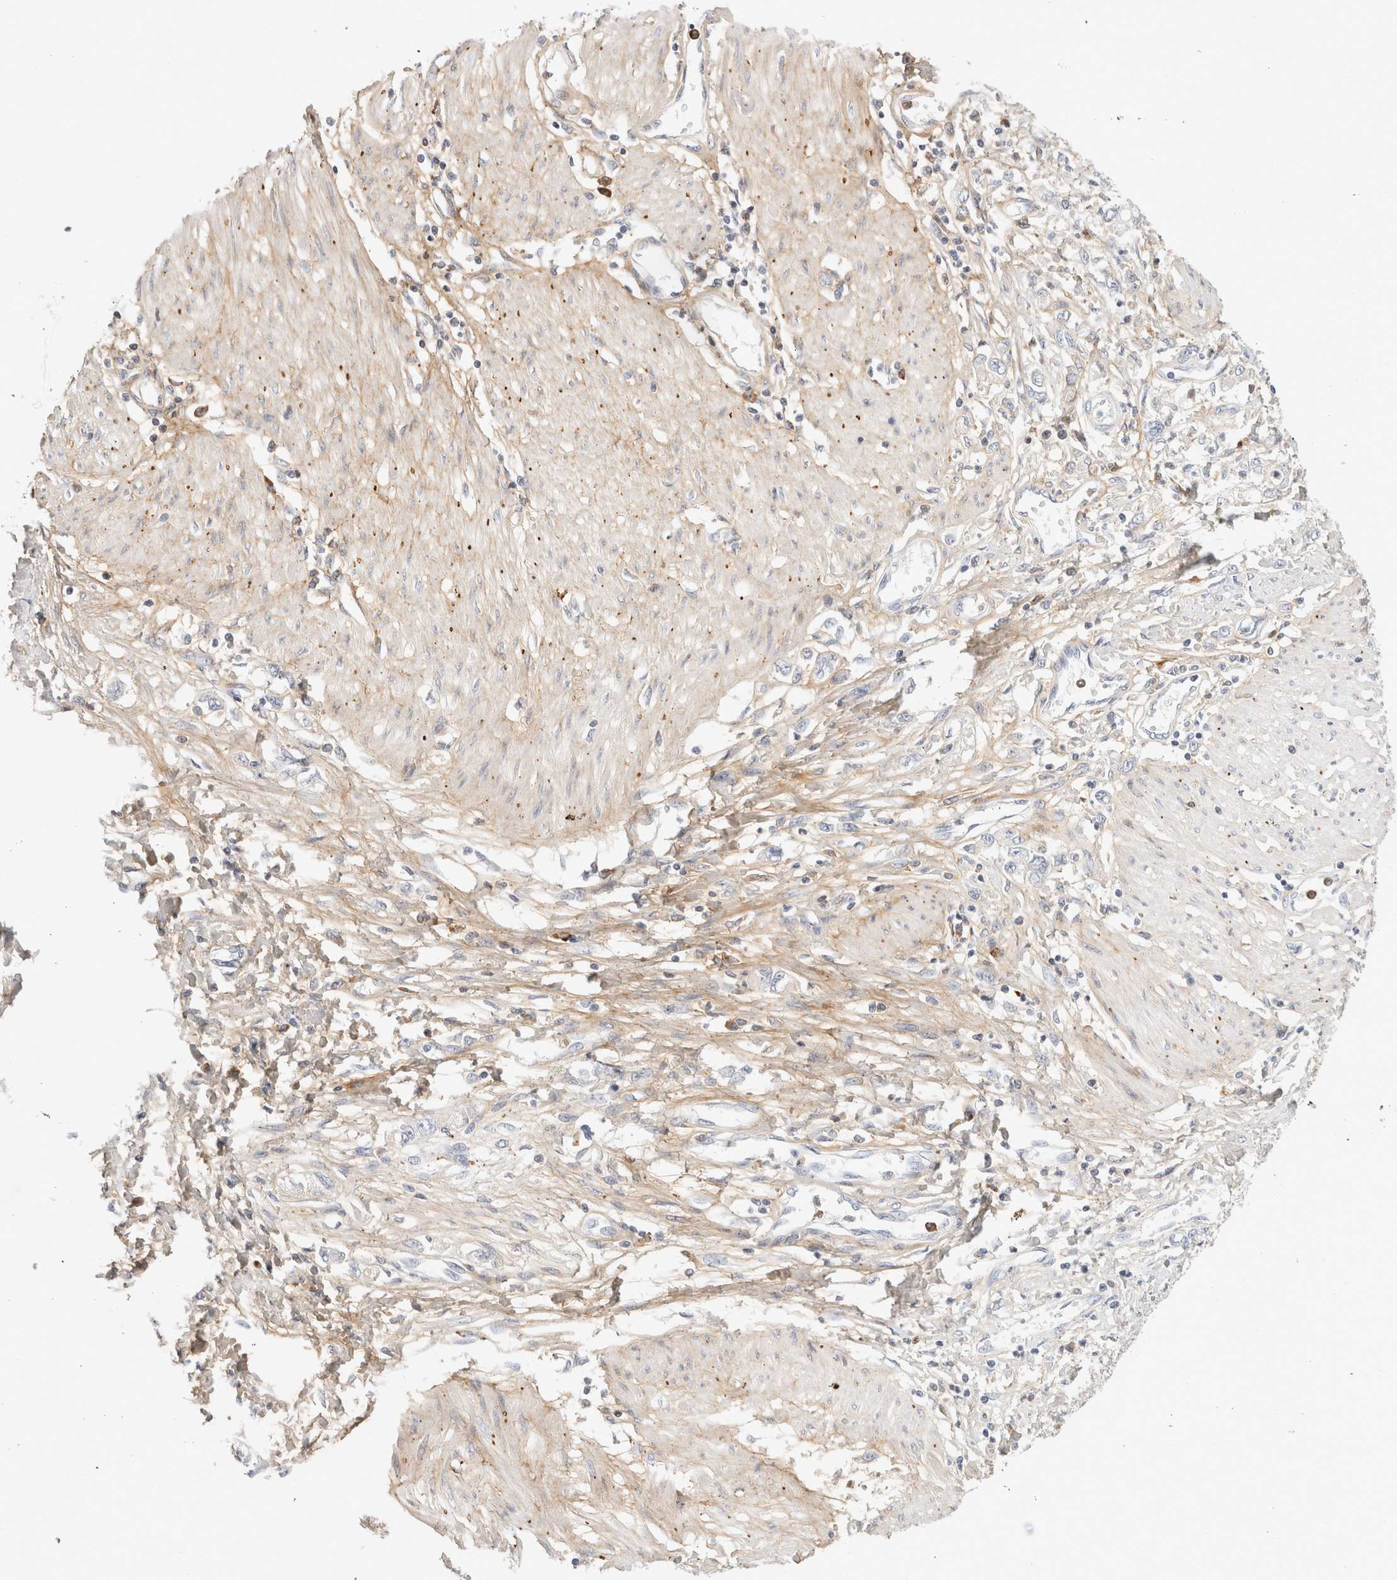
{"staining": {"intensity": "negative", "quantity": "none", "location": "none"}, "tissue": "stomach cancer", "cell_type": "Tumor cells", "image_type": "cancer", "snomed": [{"axis": "morphology", "description": "Adenocarcinoma, NOS"}, {"axis": "topography", "description": "Stomach"}], "caption": "Tumor cells are negative for protein expression in human stomach adenocarcinoma.", "gene": "FGL2", "patient": {"sex": "female", "age": 76}}